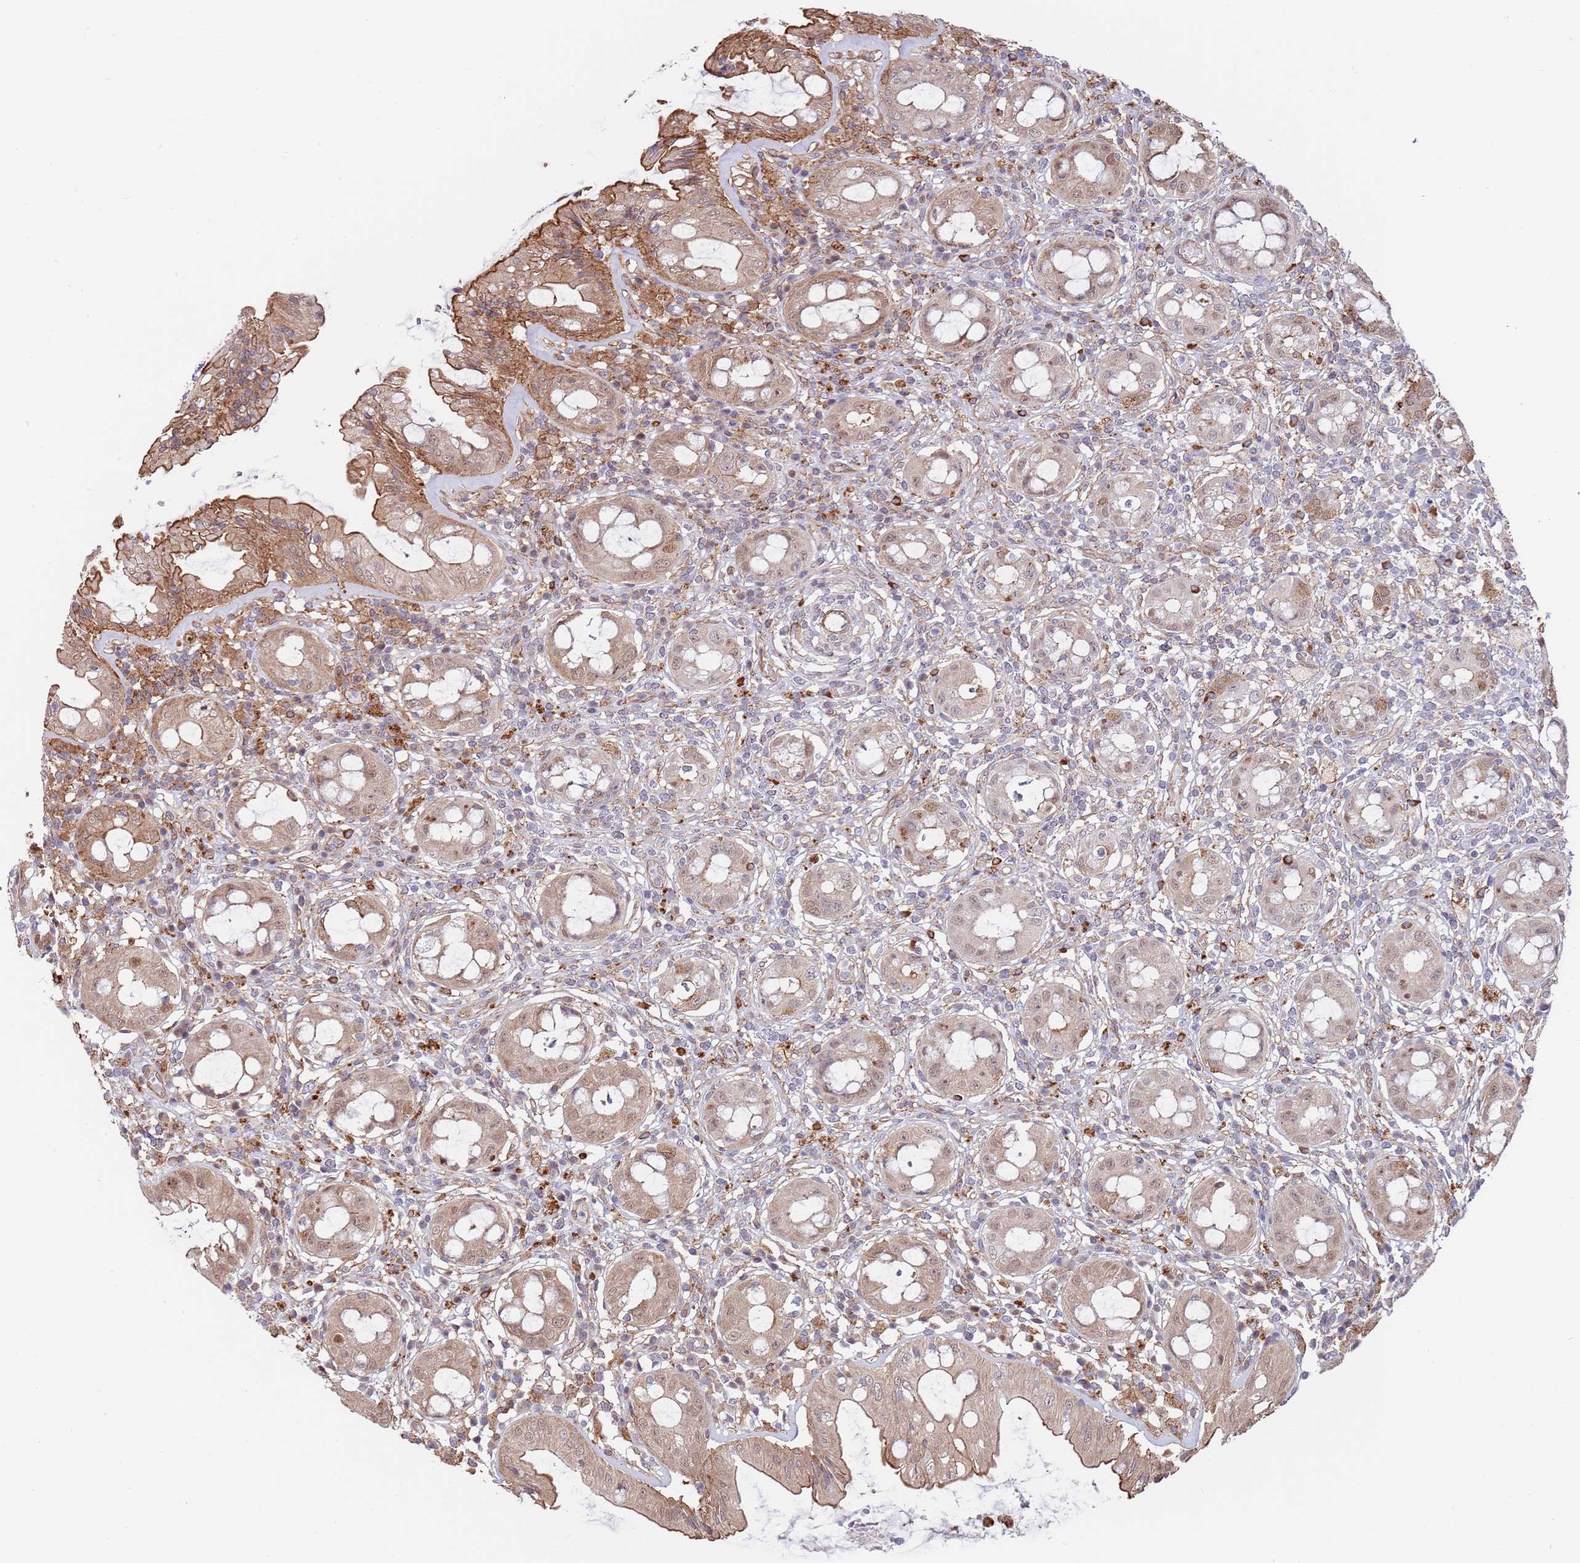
{"staining": {"intensity": "moderate", "quantity": ">75%", "location": "cytoplasmic/membranous,nuclear"}, "tissue": "rectum", "cell_type": "Glandular cells", "image_type": "normal", "snomed": [{"axis": "morphology", "description": "Normal tissue, NOS"}, {"axis": "topography", "description": "Rectum"}], "caption": "Rectum stained with IHC demonstrates moderate cytoplasmic/membranous,nuclear staining in approximately >75% of glandular cells. The protein is stained brown, and the nuclei are stained in blue (DAB (3,3'-diaminobenzidine) IHC with brightfield microscopy, high magnification).", "gene": "BPNT1", "patient": {"sex": "female", "age": 57}}